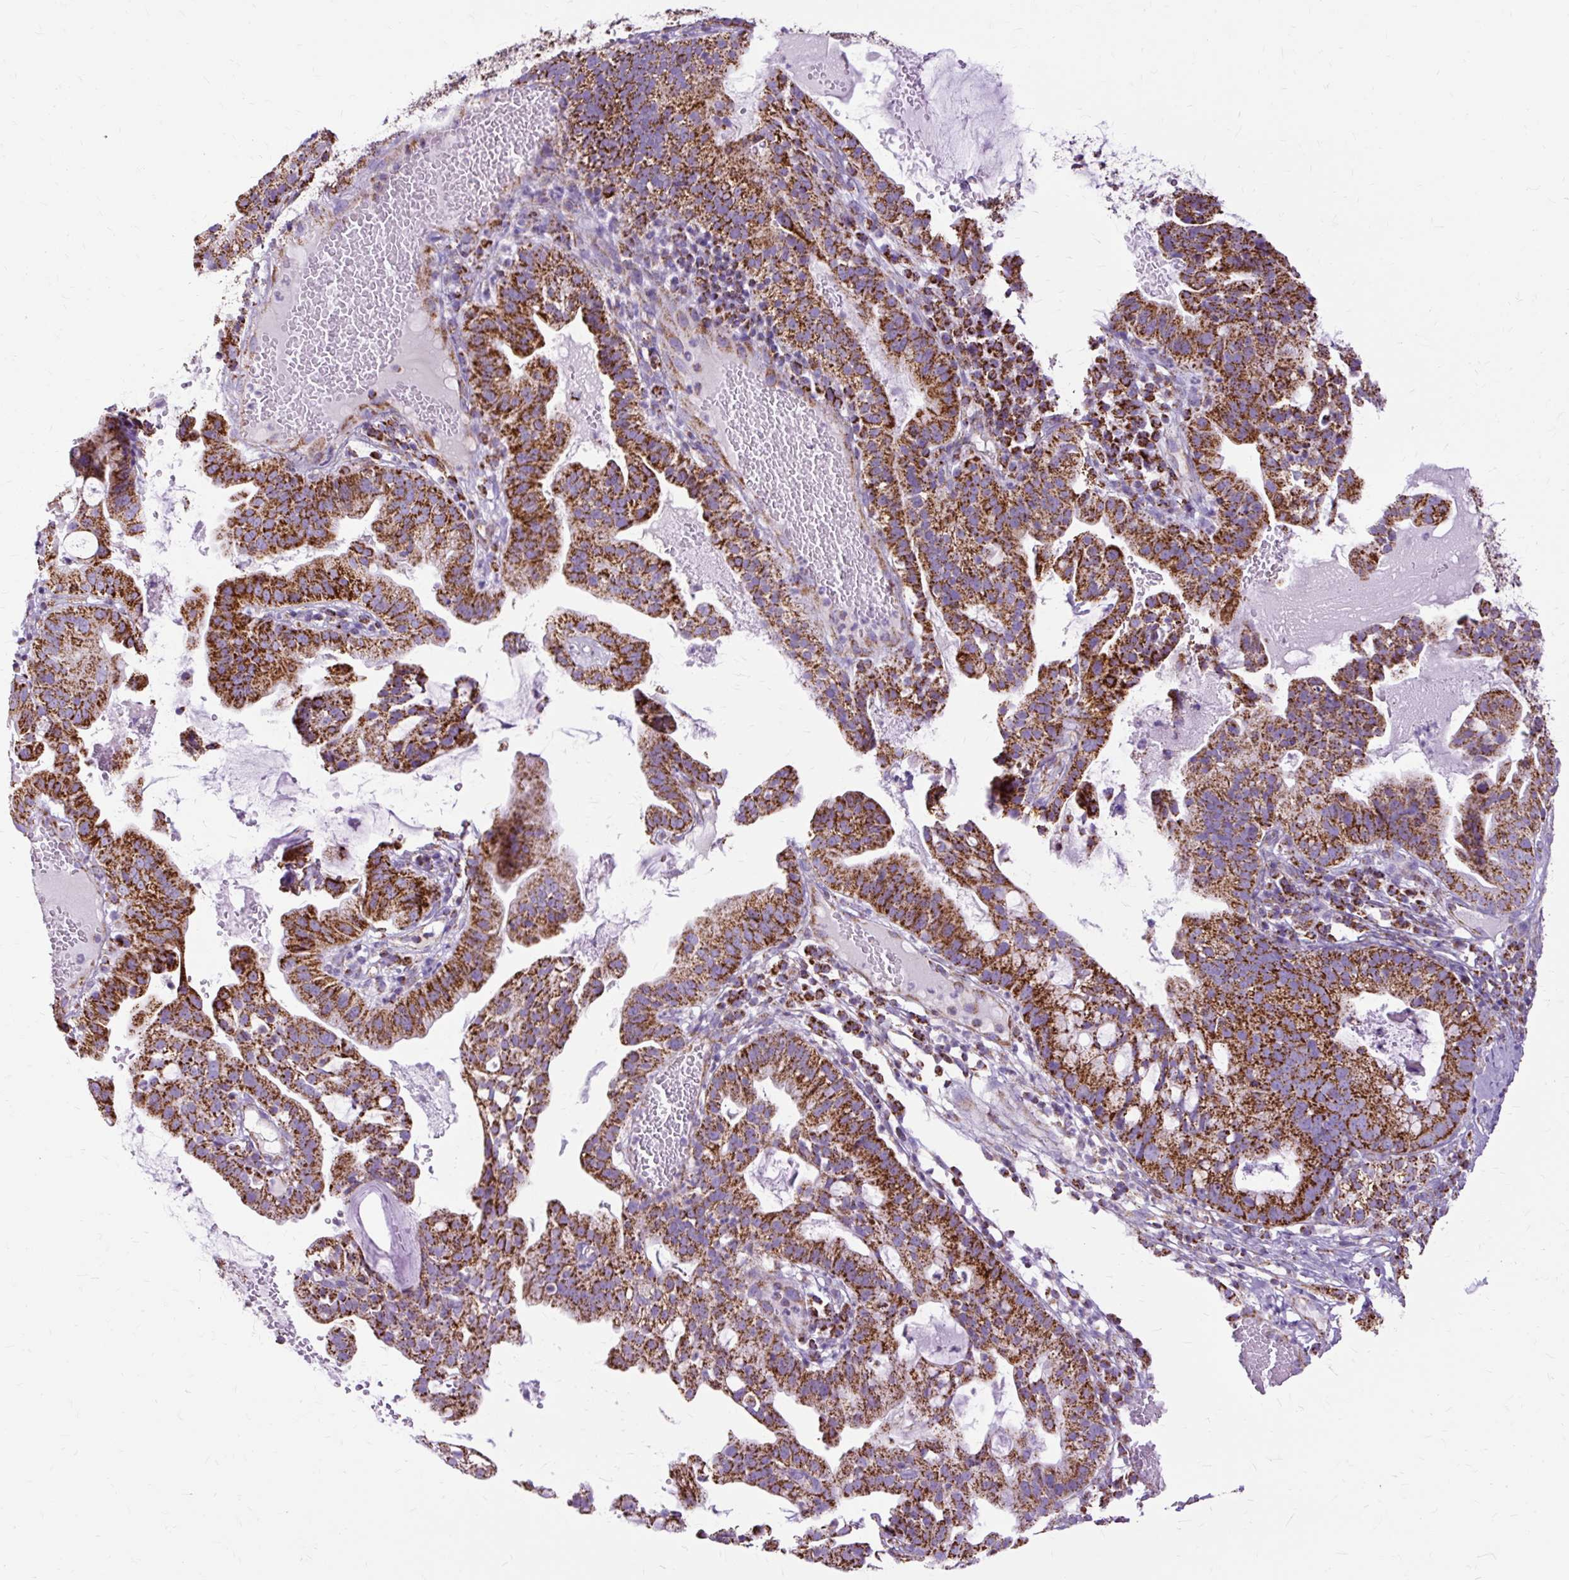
{"staining": {"intensity": "strong", "quantity": ">75%", "location": "cytoplasmic/membranous"}, "tissue": "cervical cancer", "cell_type": "Tumor cells", "image_type": "cancer", "snomed": [{"axis": "morphology", "description": "Adenocarcinoma, NOS"}, {"axis": "topography", "description": "Cervix"}], "caption": "Tumor cells display high levels of strong cytoplasmic/membranous positivity in approximately >75% of cells in adenocarcinoma (cervical).", "gene": "DLAT", "patient": {"sex": "female", "age": 41}}